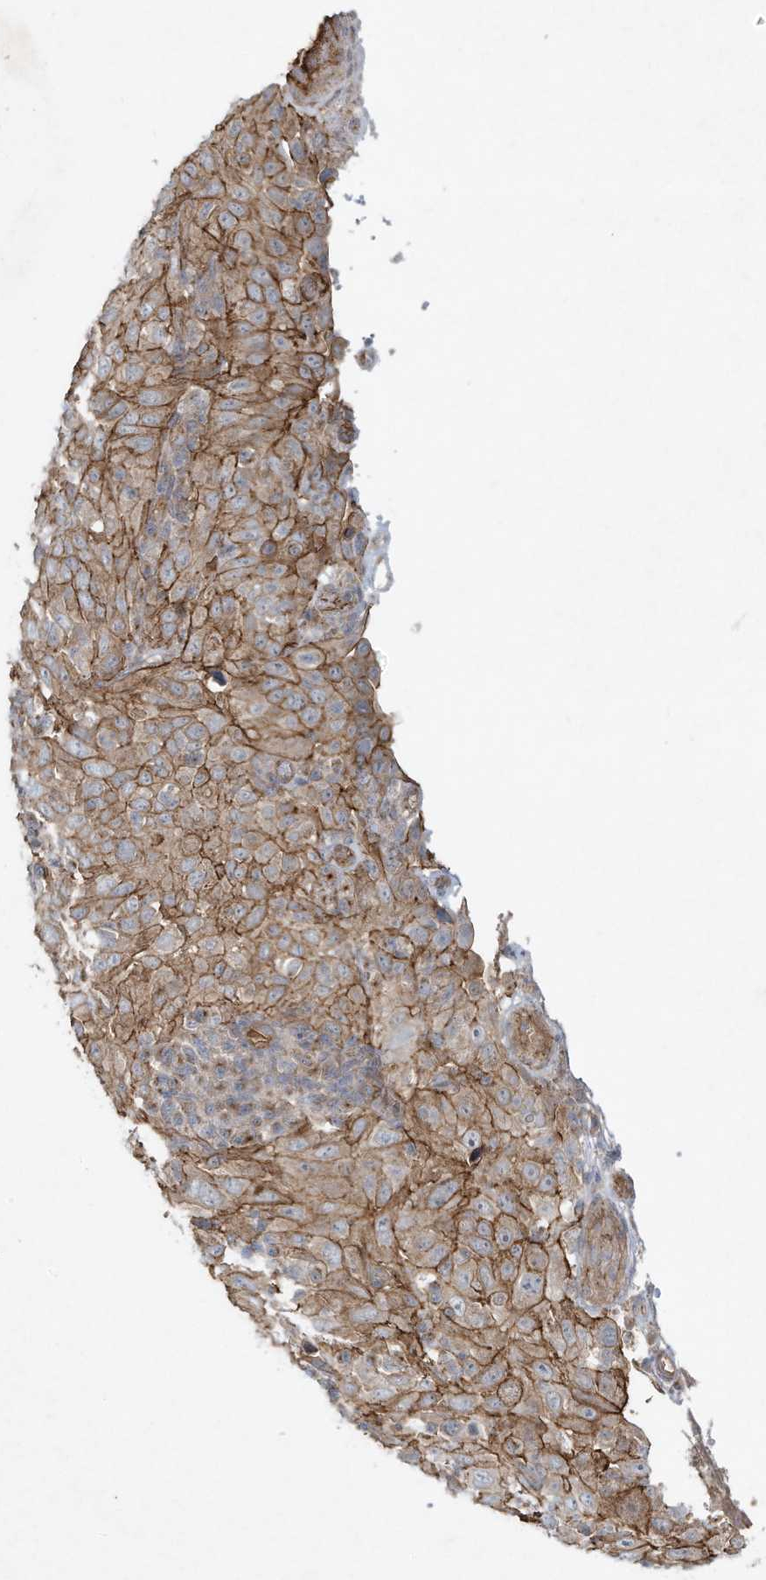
{"staining": {"intensity": "moderate", "quantity": ">75%", "location": "cytoplasmic/membranous"}, "tissue": "cervical cancer", "cell_type": "Tumor cells", "image_type": "cancer", "snomed": [{"axis": "morphology", "description": "Squamous cell carcinoma, NOS"}, {"axis": "topography", "description": "Cervix"}], "caption": "A histopathology image of human cervical cancer stained for a protein shows moderate cytoplasmic/membranous brown staining in tumor cells. (IHC, brightfield microscopy, high magnification).", "gene": "HTR5A", "patient": {"sex": "female", "age": 46}}